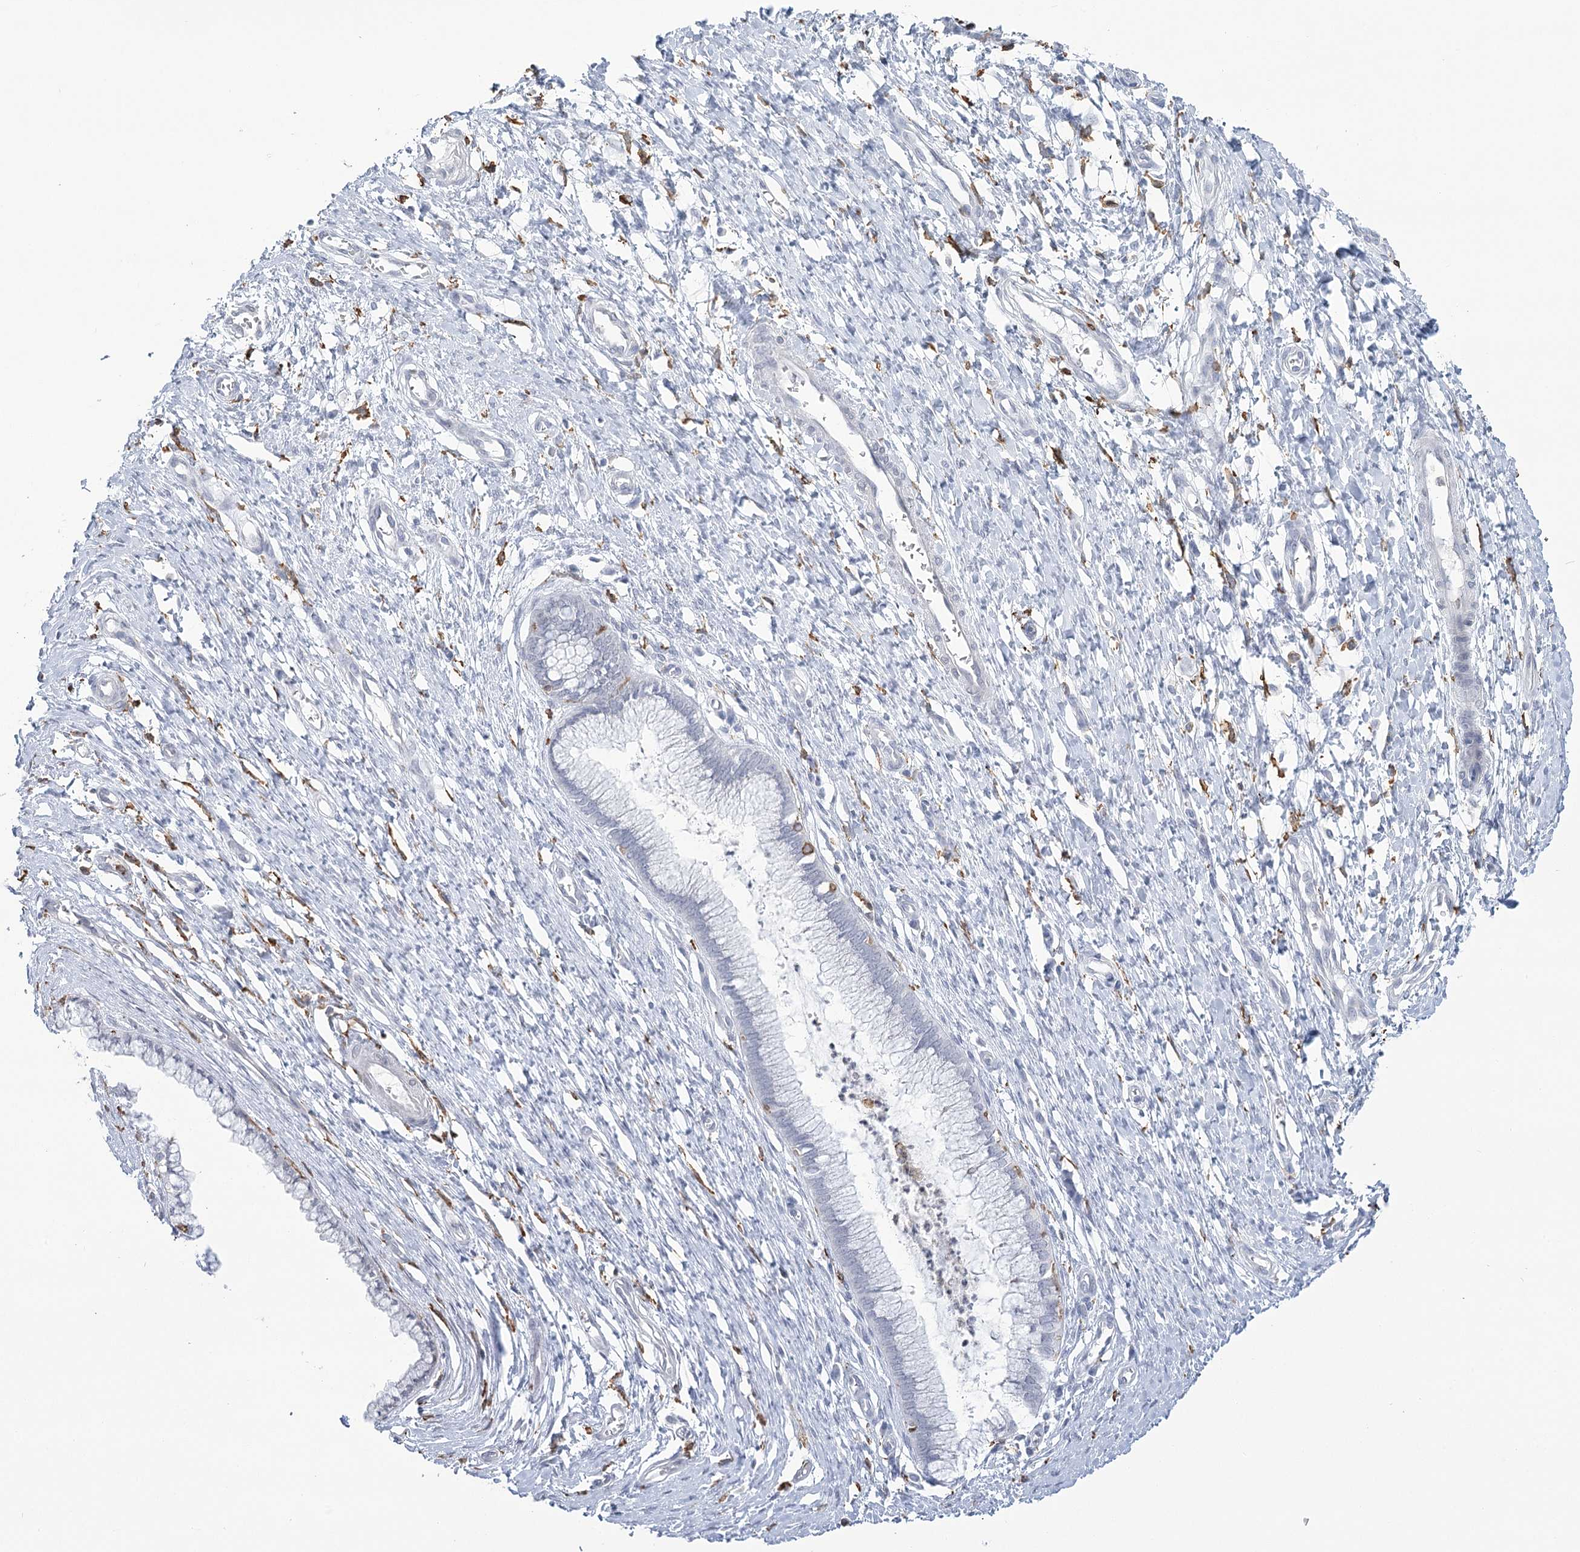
{"staining": {"intensity": "negative", "quantity": "none", "location": "none"}, "tissue": "cervix", "cell_type": "Glandular cells", "image_type": "normal", "snomed": [{"axis": "morphology", "description": "Normal tissue, NOS"}, {"axis": "topography", "description": "Cervix"}], "caption": "Glandular cells show no significant staining in unremarkable cervix. Brightfield microscopy of immunohistochemistry (IHC) stained with DAB (brown) and hematoxylin (blue), captured at high magnification.", "gene": "C11orf1", "patient": {"sex": "female", "age": 55}}